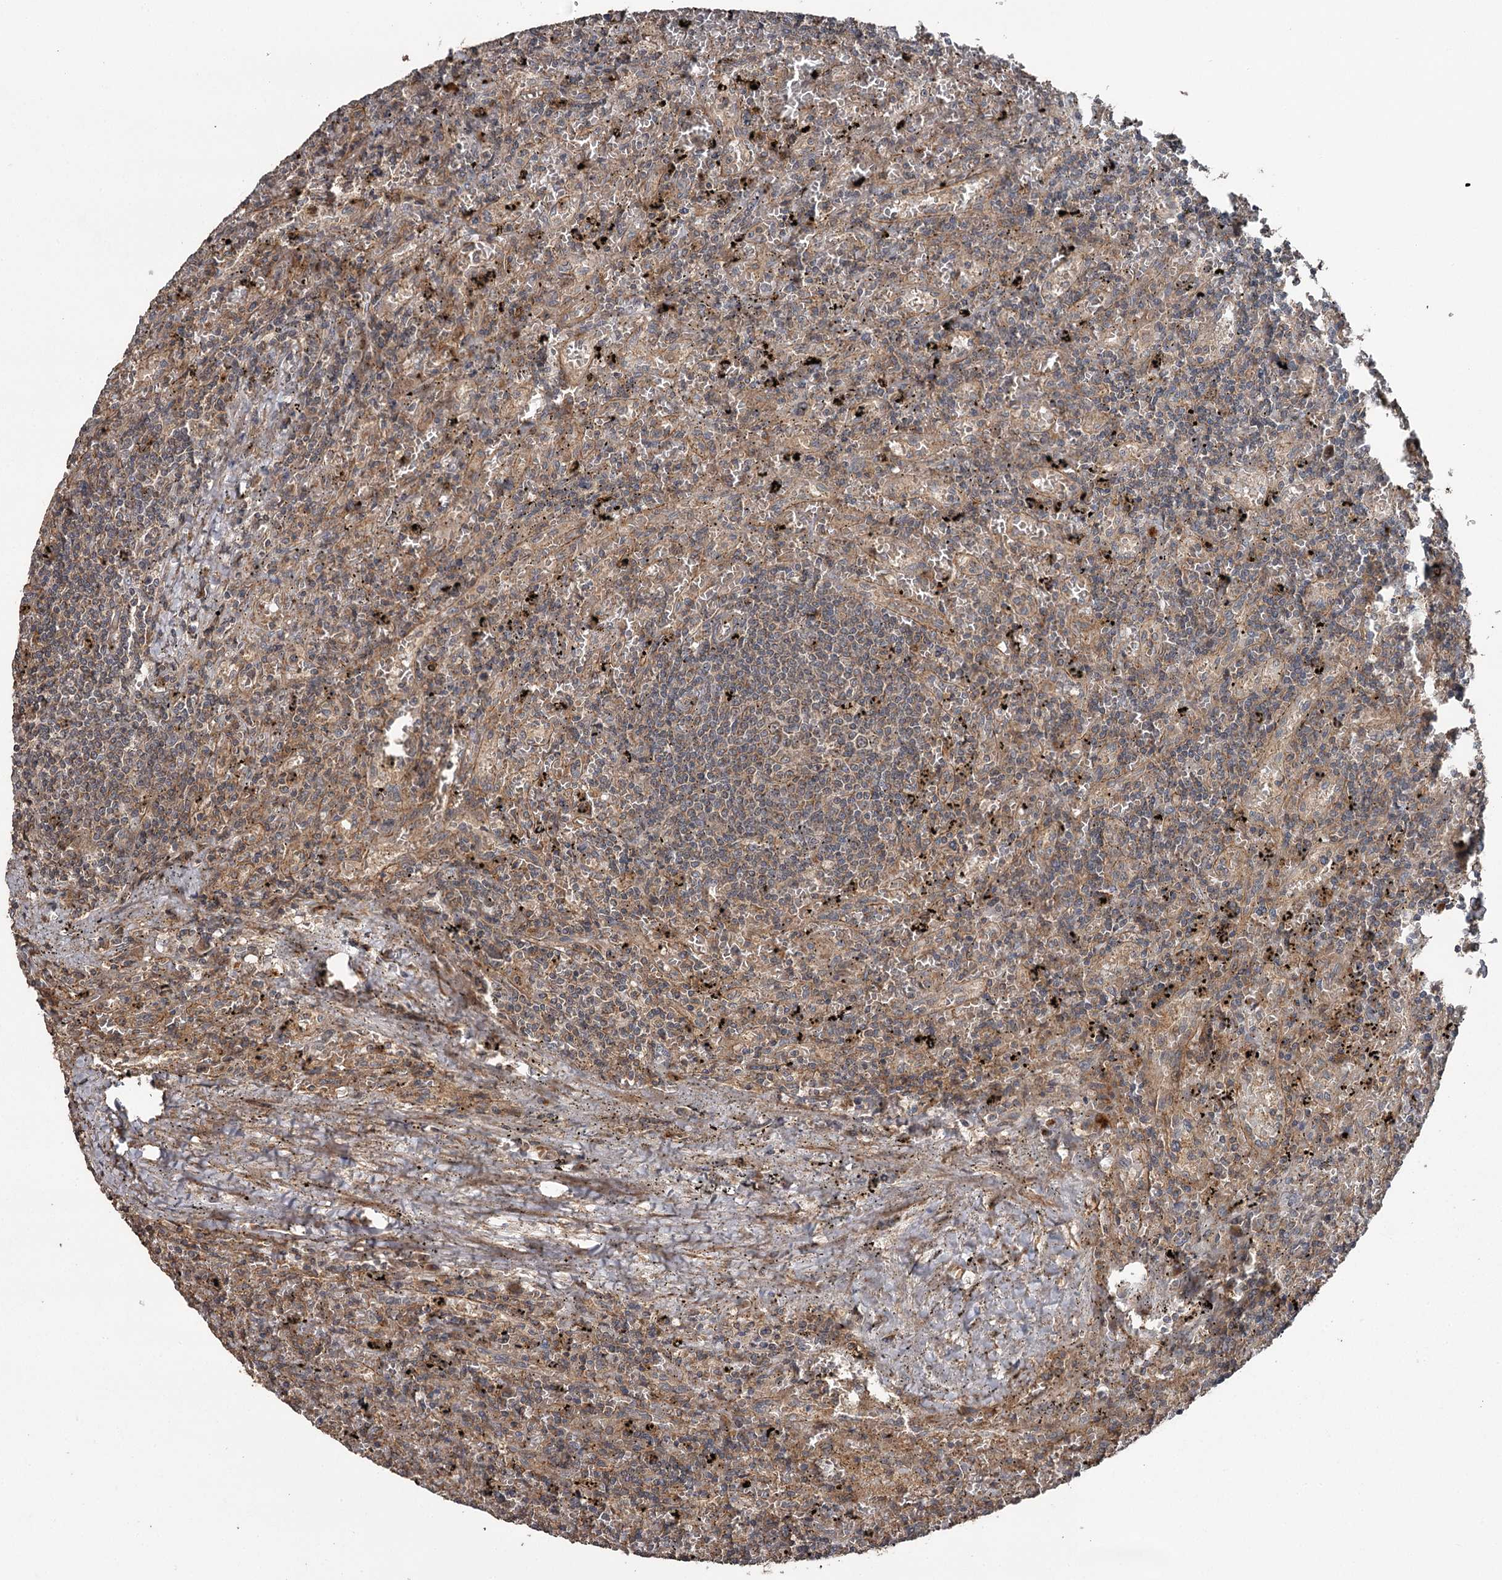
{"staining": {"intensity": "weak", "quantity": "25%-75%", "location": "cytoplasmic/membranous"}, "tissue": "lymphoma", "cell_type": "Tumor cells", "image_type": "cancer", "snomed": [{"axis": "morphology", "description": "Malignant lymphoma, non-Hodgkin's type, Low grade"}, {"axis": "topography", "description": "Spleen"}], "caption": "Immunohistochemistry (IHC) image of neoplastic tissue: human malignant lymphoma, non-Hodgkin's type (low-grade) stained using immunohistochemistry (IHC) exhibits low levels of weak protein expression localized specifically in the cytoplasmic/membranous of tumor cells, appearing as a cytoplasmic/membranous brown color.", "gene": "RAB21", "patient": {"sex": "male", "age": 76}}